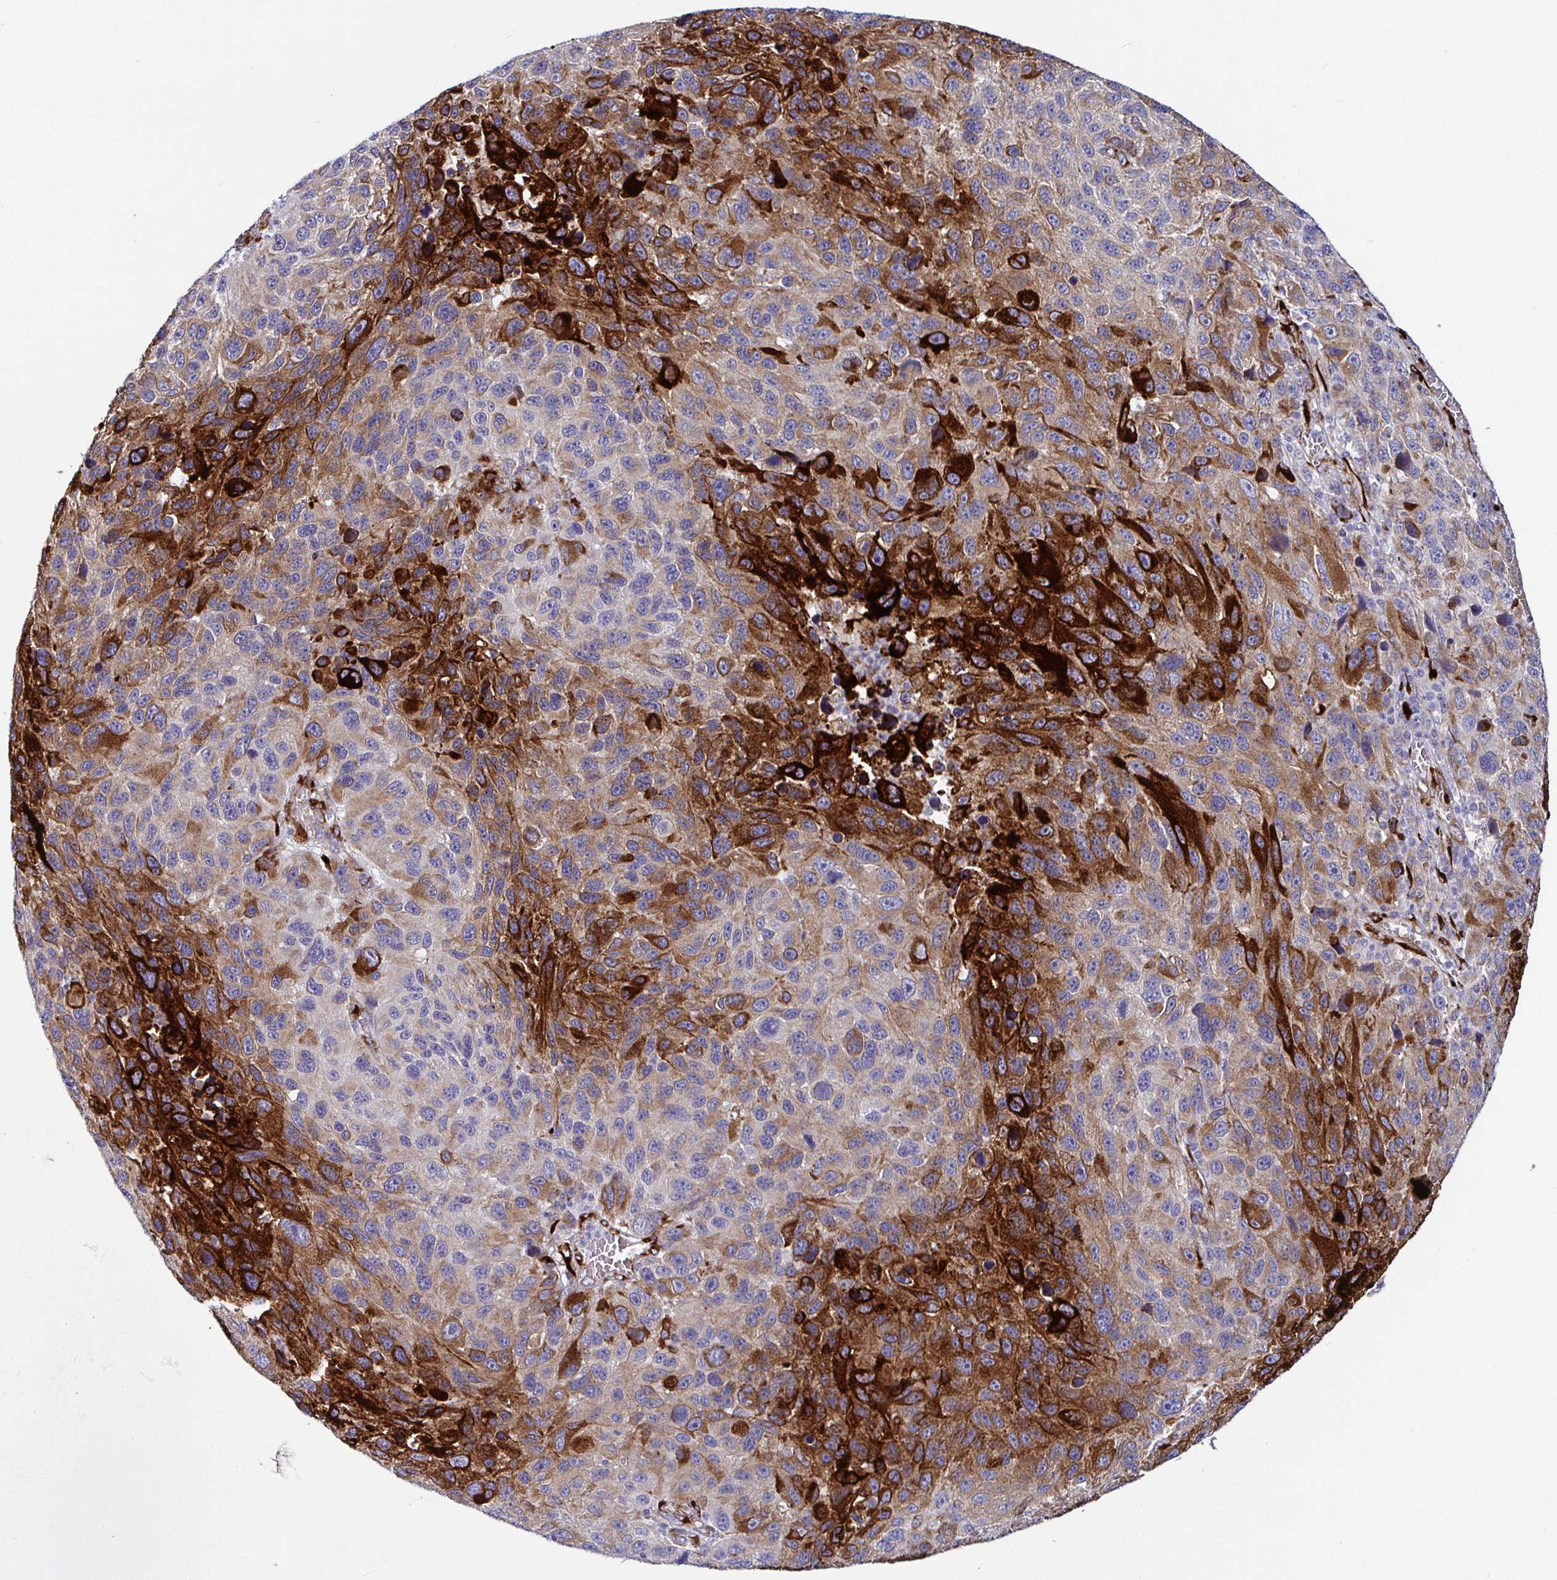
{"staining": {"intensity": "strong", "quantity": "25%-75%", "location": "cytoplasmic/membranous"}, "tissue": "melanoma", "cell_type": "Tumor cells", "image_type": "cancer", "snomed": [{"axis": "morphology", "description": "Malignant melanoma, NOS"}, {"axis": "topography", "description": "Skin"}], "caption": "Immunohistochemical staining of human melanoma shows high levels of strong cytoplasmic/membranous staining in approximately 25%-75% of tumor cells.", "gene": "P4HA2", "patient": {"sex": "male", "age": 53}}